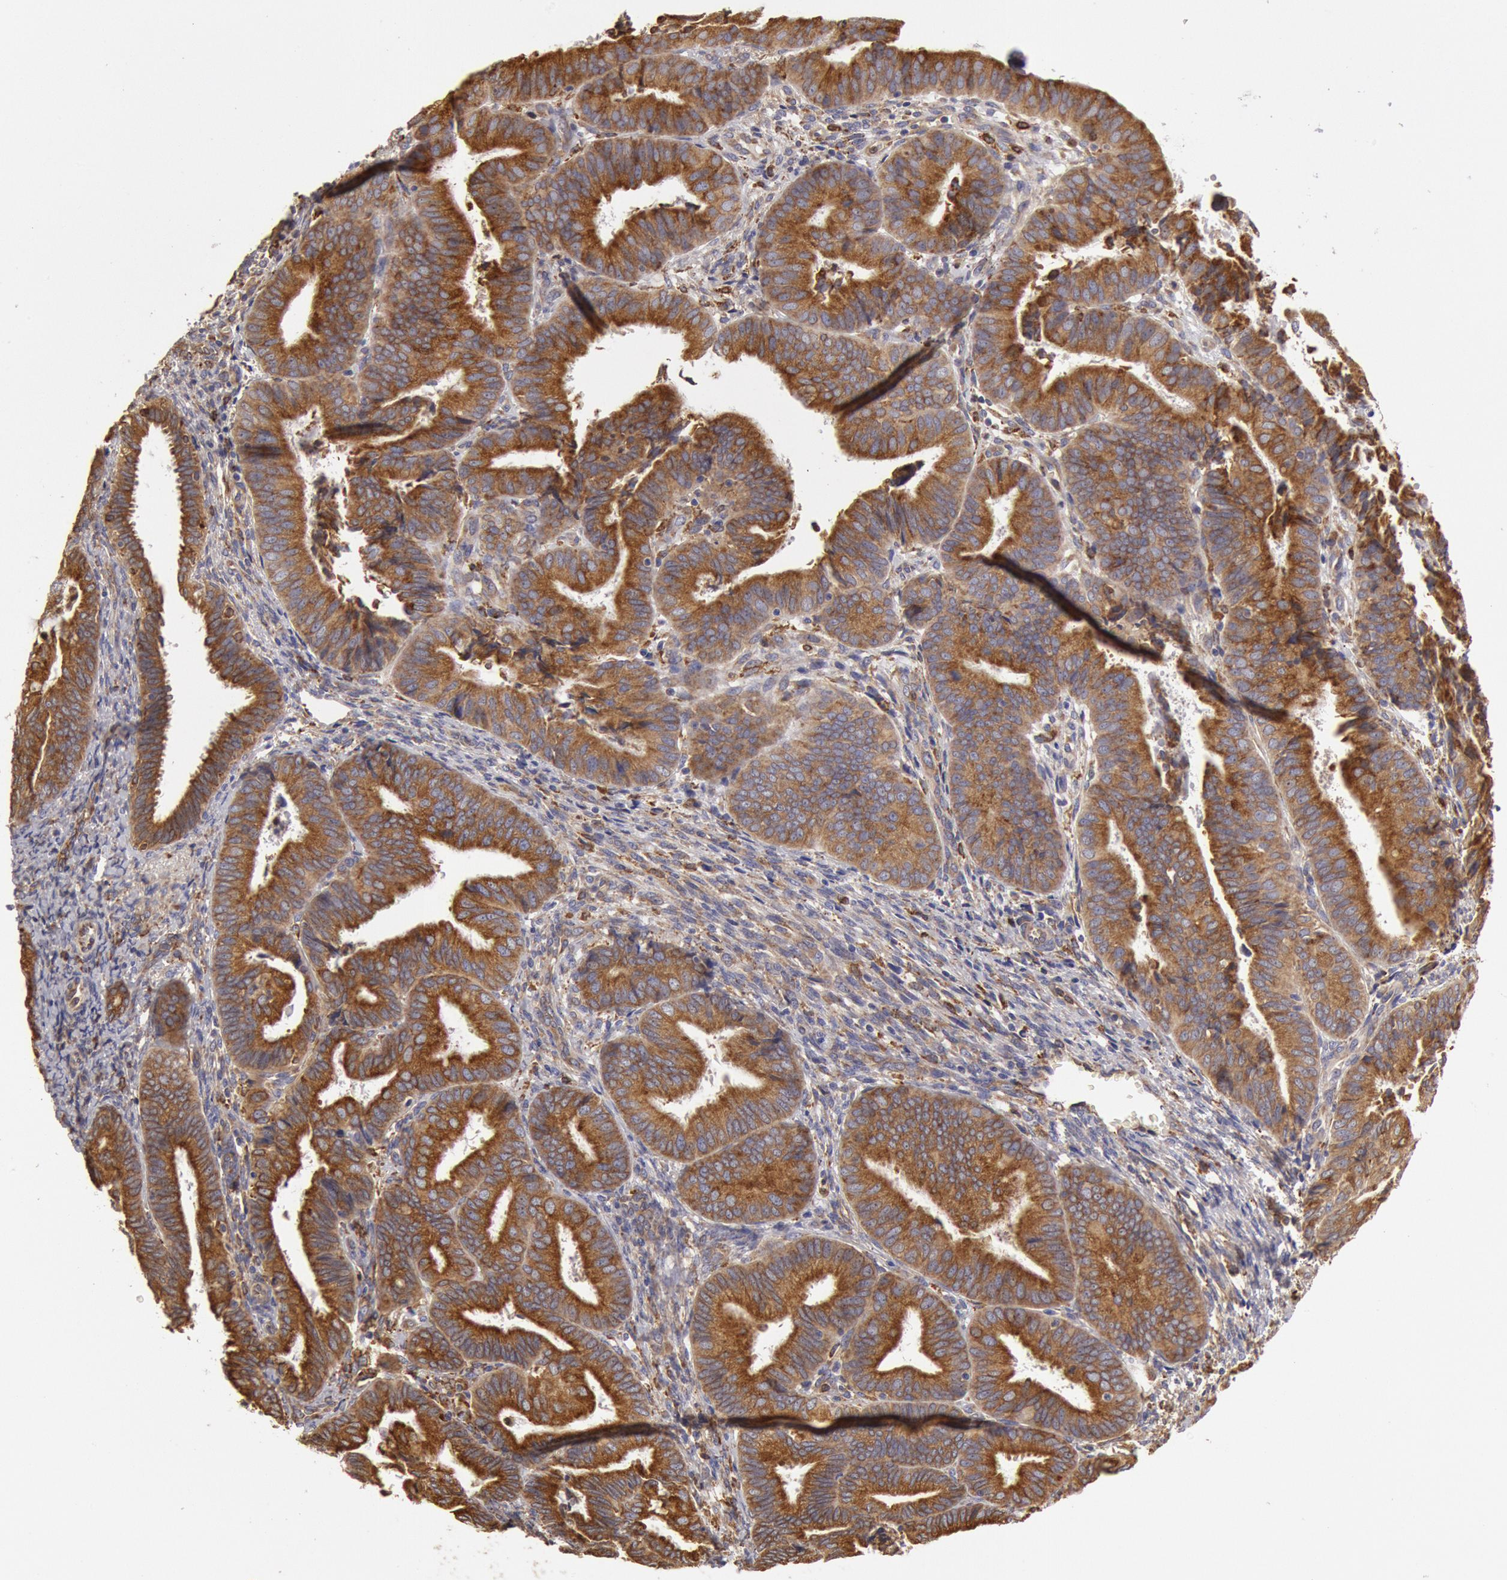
{"staining": {"intensity": "moderate", "quantity": ">75%", "location": "cytoplasmic/membranous"}, "tissue": "endometrial cancer", "cell_type": "Tumor cells", "image_type": "cancer", "snomed": [{"axis": "morphology", "description": "Adenocarcinoma, NOS"}, {"axis": "topography", "description": "Endometrium"}], "caption": "Endometrial adenocarcinoma tissue exhibits moderate cytoplasmic/membranous positivity in approximately >75% of tumor cells", "gene": "ERP44", "patient": {"sex": "female", "age": 63}}